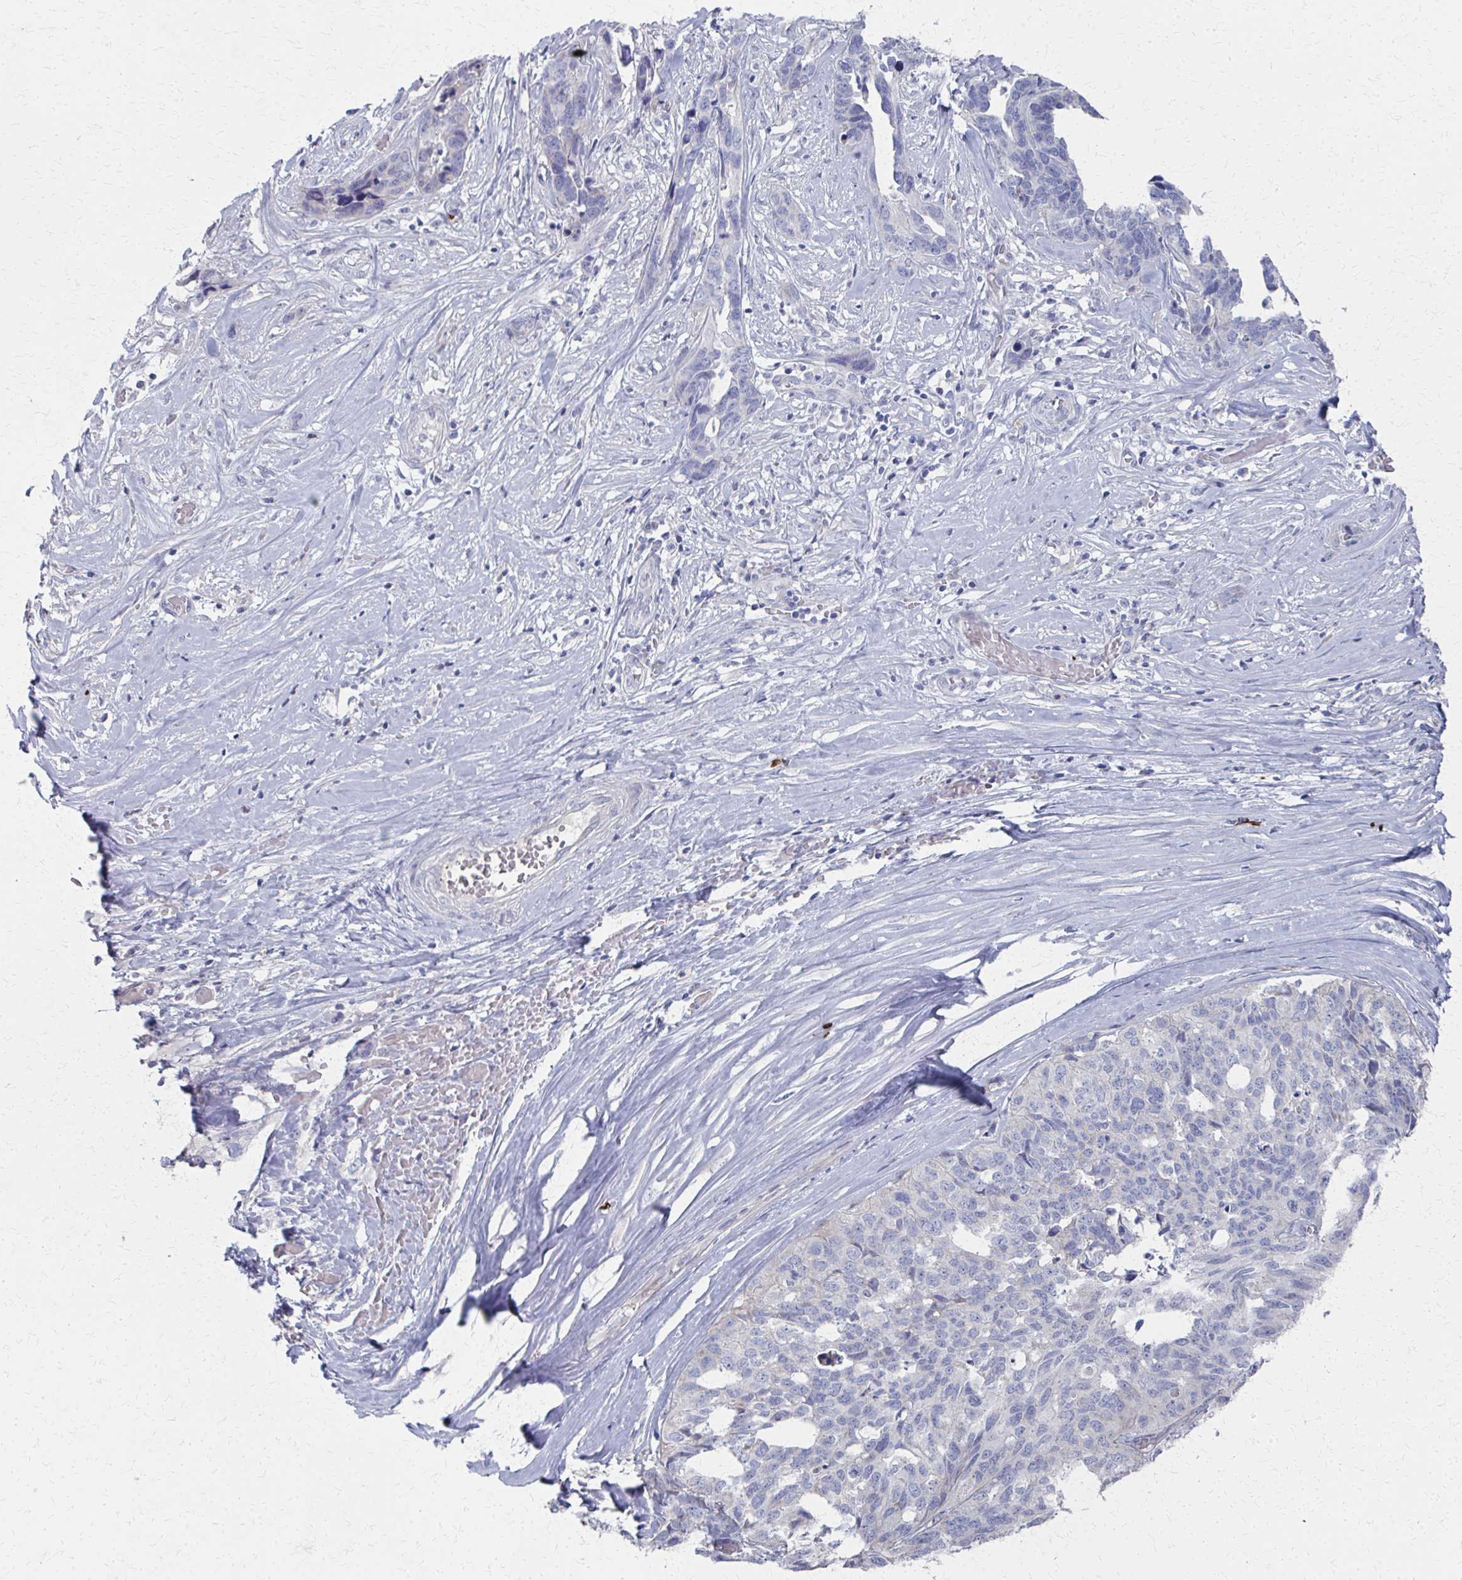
{"staining": {"intensity": "negative", "quantity": "none", "location": "none"}, "tissue": "ovarian cancer", "cell_type": "Tumor cells", "image_type": "cancer", "snomed": [{"axis": "morphology", "description": "Cystadenocarcinoma, serous, NOS"}, {"axis": "topography", "description": "Ovary"}], "caption": "Protein analysis of serous cystadenocarcinoma (ovarian) demonstrates no significant positivity in tumor cells.", "gene": "MS4A2", "patient": {"sex": "female", "age": 64}}